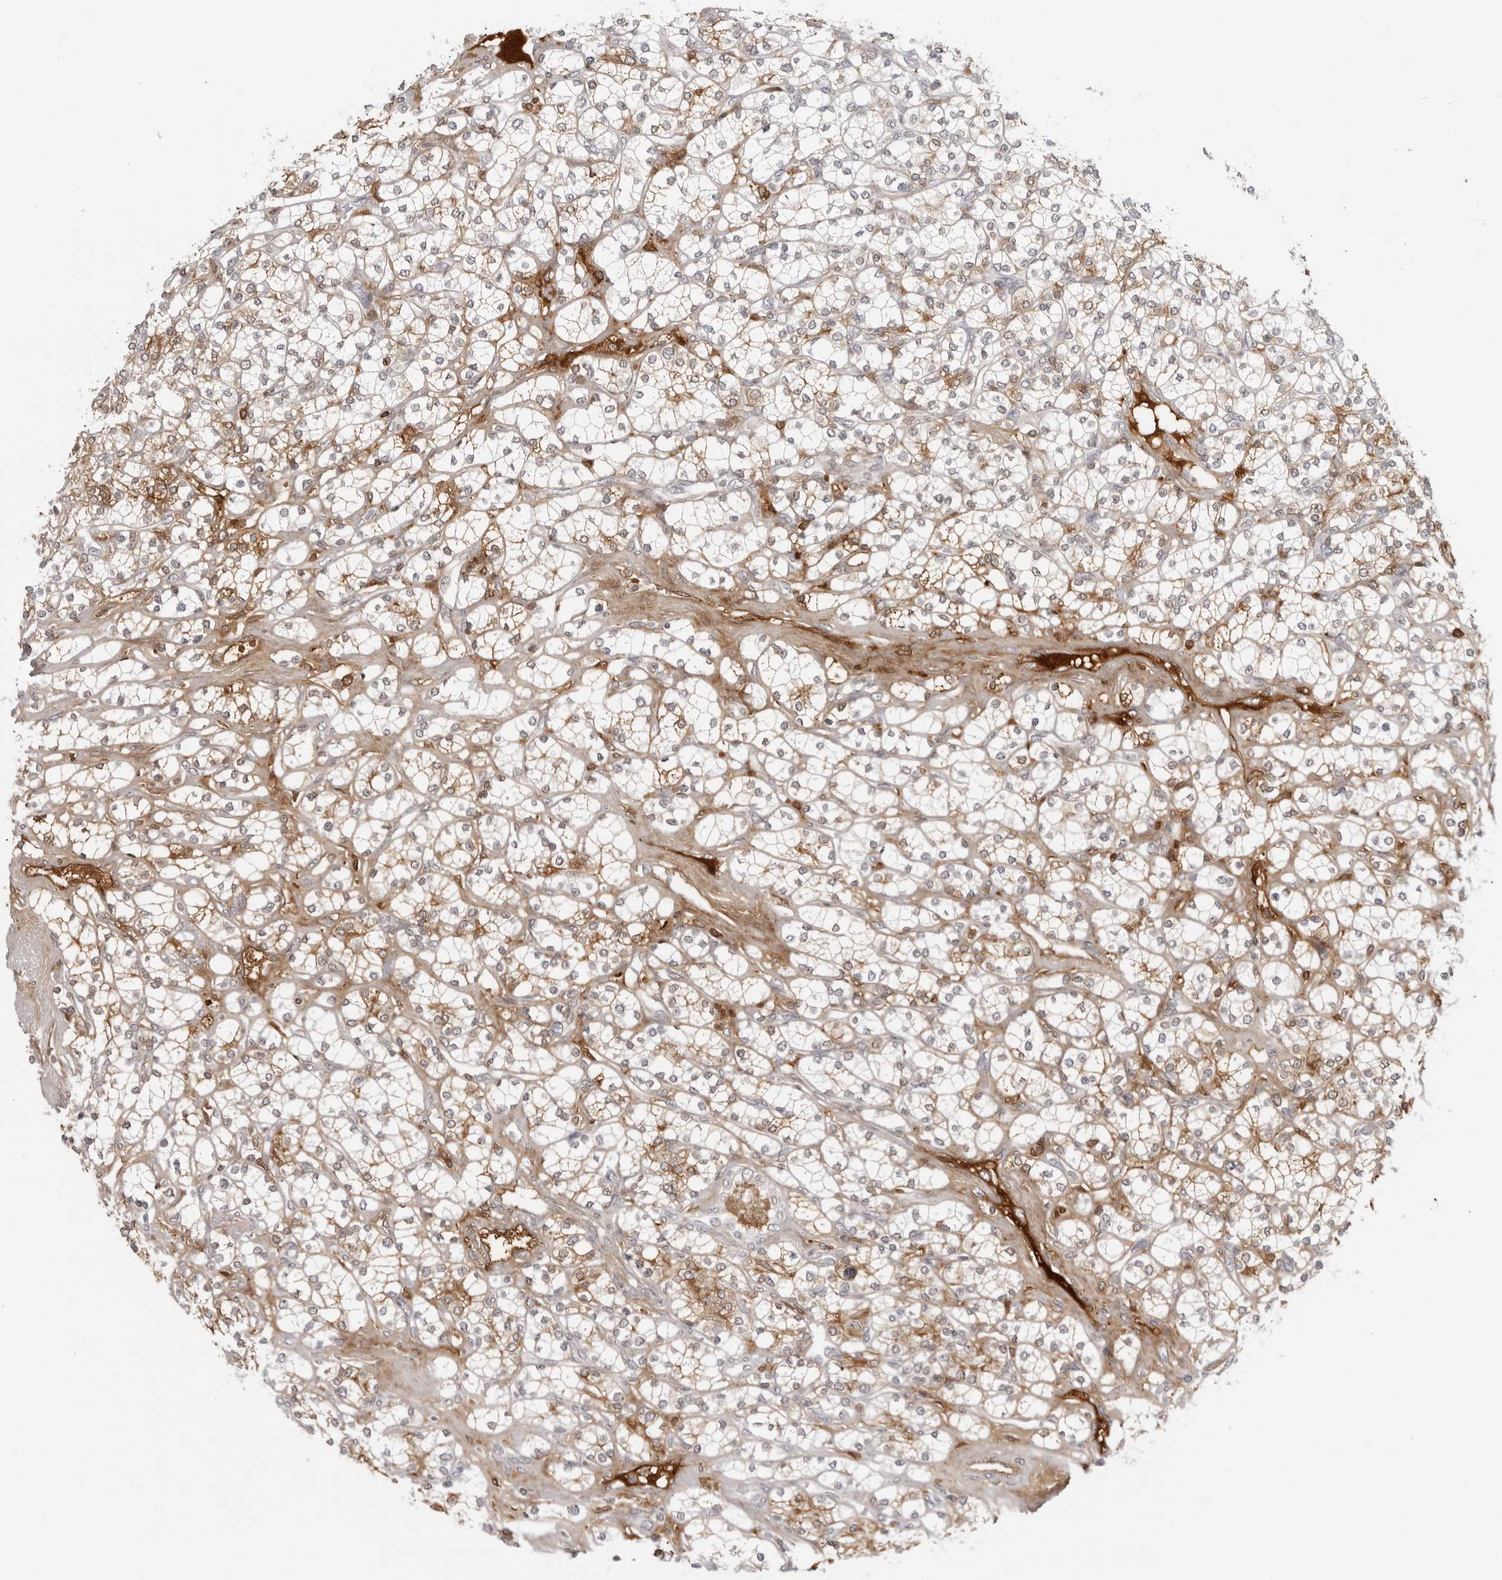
{"staining": {"intensity": "weak", "quantity": ">75%", "location": "cytoplasmic/membranous"}, "tissue": "renal cancer", "cell_type": "Tumor cells", "image_type": "cancer", "snomed": [{"axis": "morphology", "description": "Adenocarcinoma, NOS"}, {"axis": "topography", "description": "Kidney"}], "caption": "Immunohistochemistry (IHC) image of neoplastic tissue: renal cancer (adenocarcinoma) stained using IHC exhibits low levels of weak protein expression localized specifically in the cytoplasmic/membranous of tumor cells, appearing as a cytoplasmic/membranous brown color.", "gene": "SERPINF2", "patient": {"sex": "male", "age": 77}}